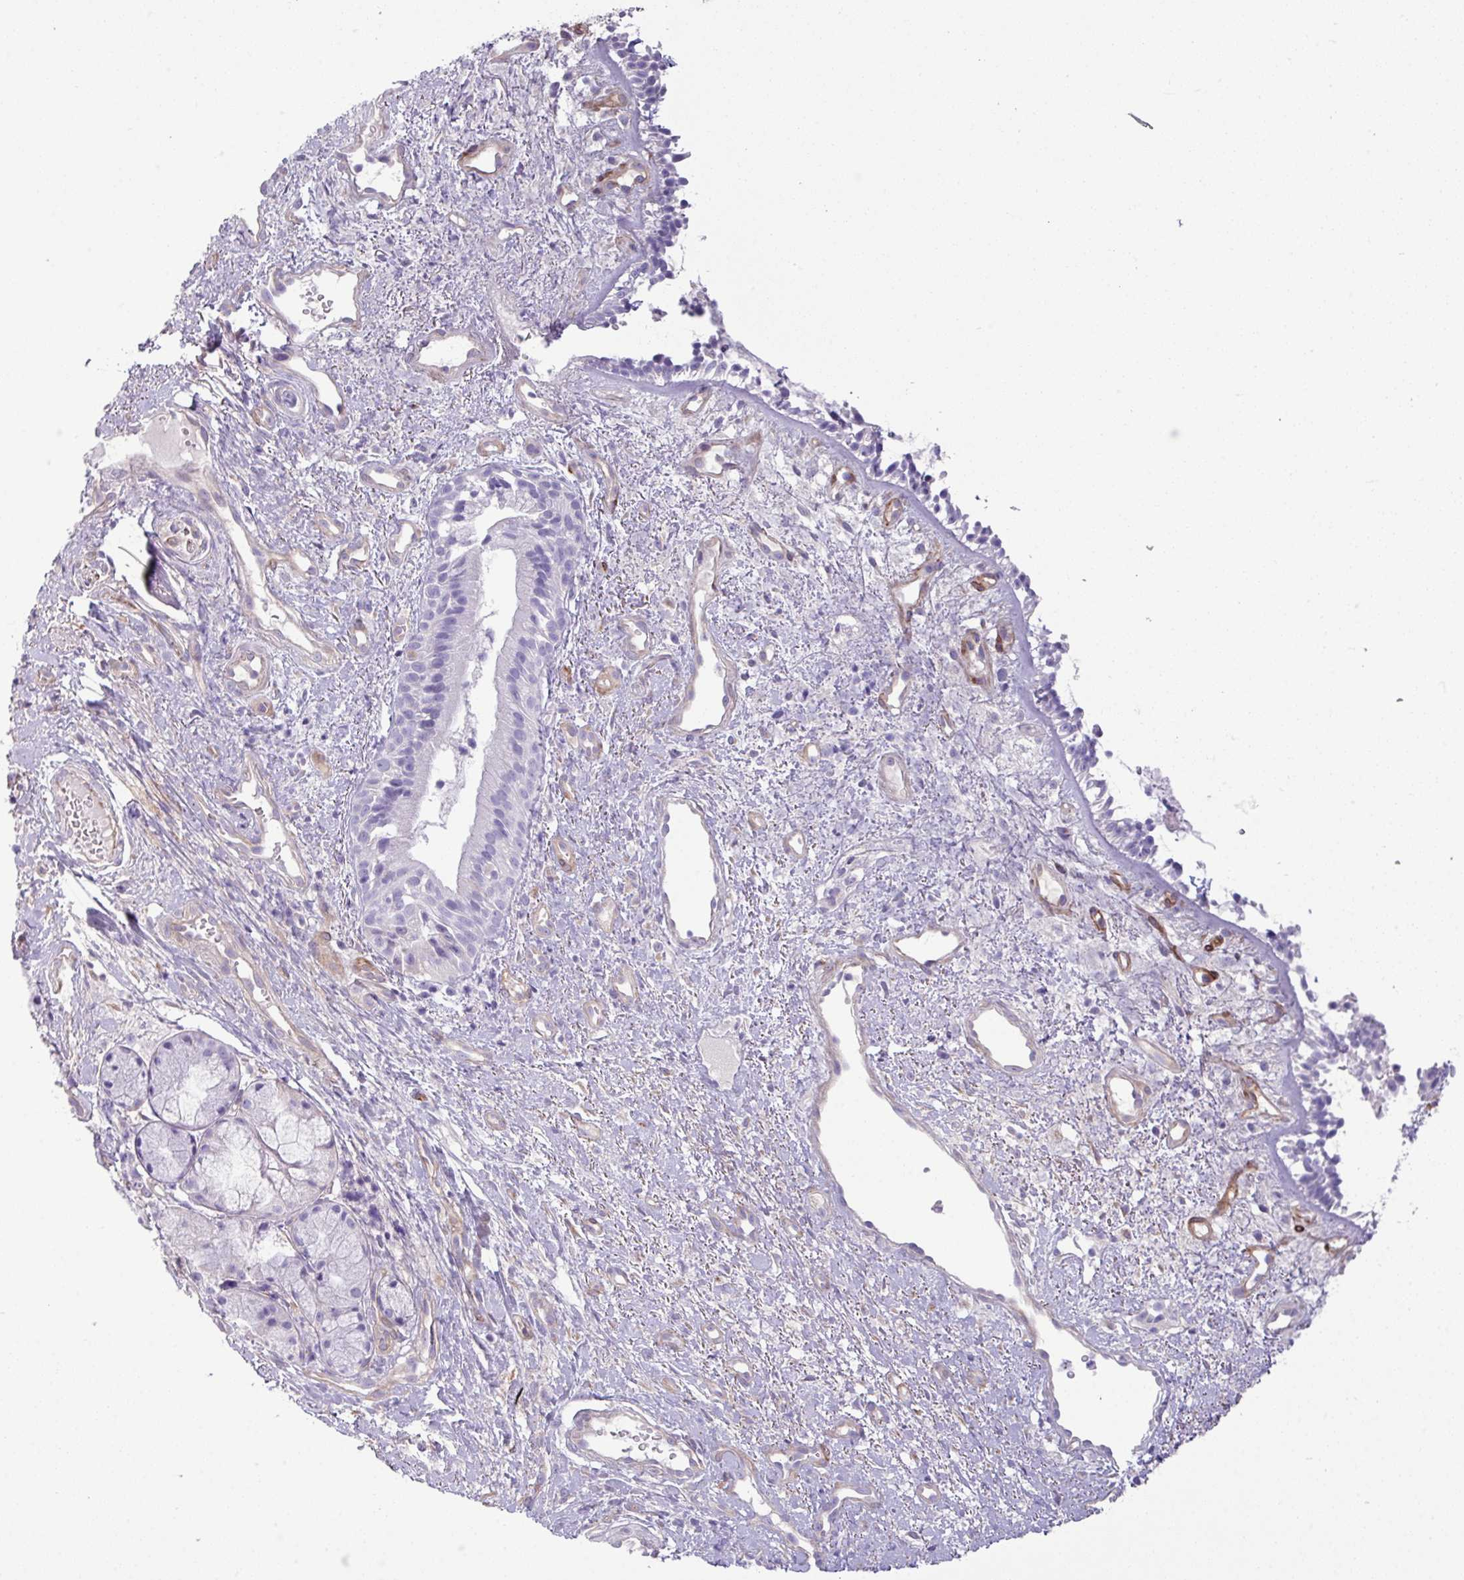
{"staining": {"intensity": "negative", "quantity": "none", "location": "none"}, "tissue": "nasopharynx", "cell_type": "Respiratory epithelial cells", "image_type": "normal", "snomed": [{"axis": "morphology", "description": "Normal tissue, NOS"}, {"axis": "topography", "description": "Cartilage tissue"}, {"axis": "topography", "description": "Nasopharynx"}, {"axis": "topography", "description": "Thyroid gland"}], "caption": "Protein analysis of unremarkable nasopharynx displays no significant positivity in respiratory epithelial cells.", "gene": "KIRREL3", "patient": {"sex": "male", "age": 63}}